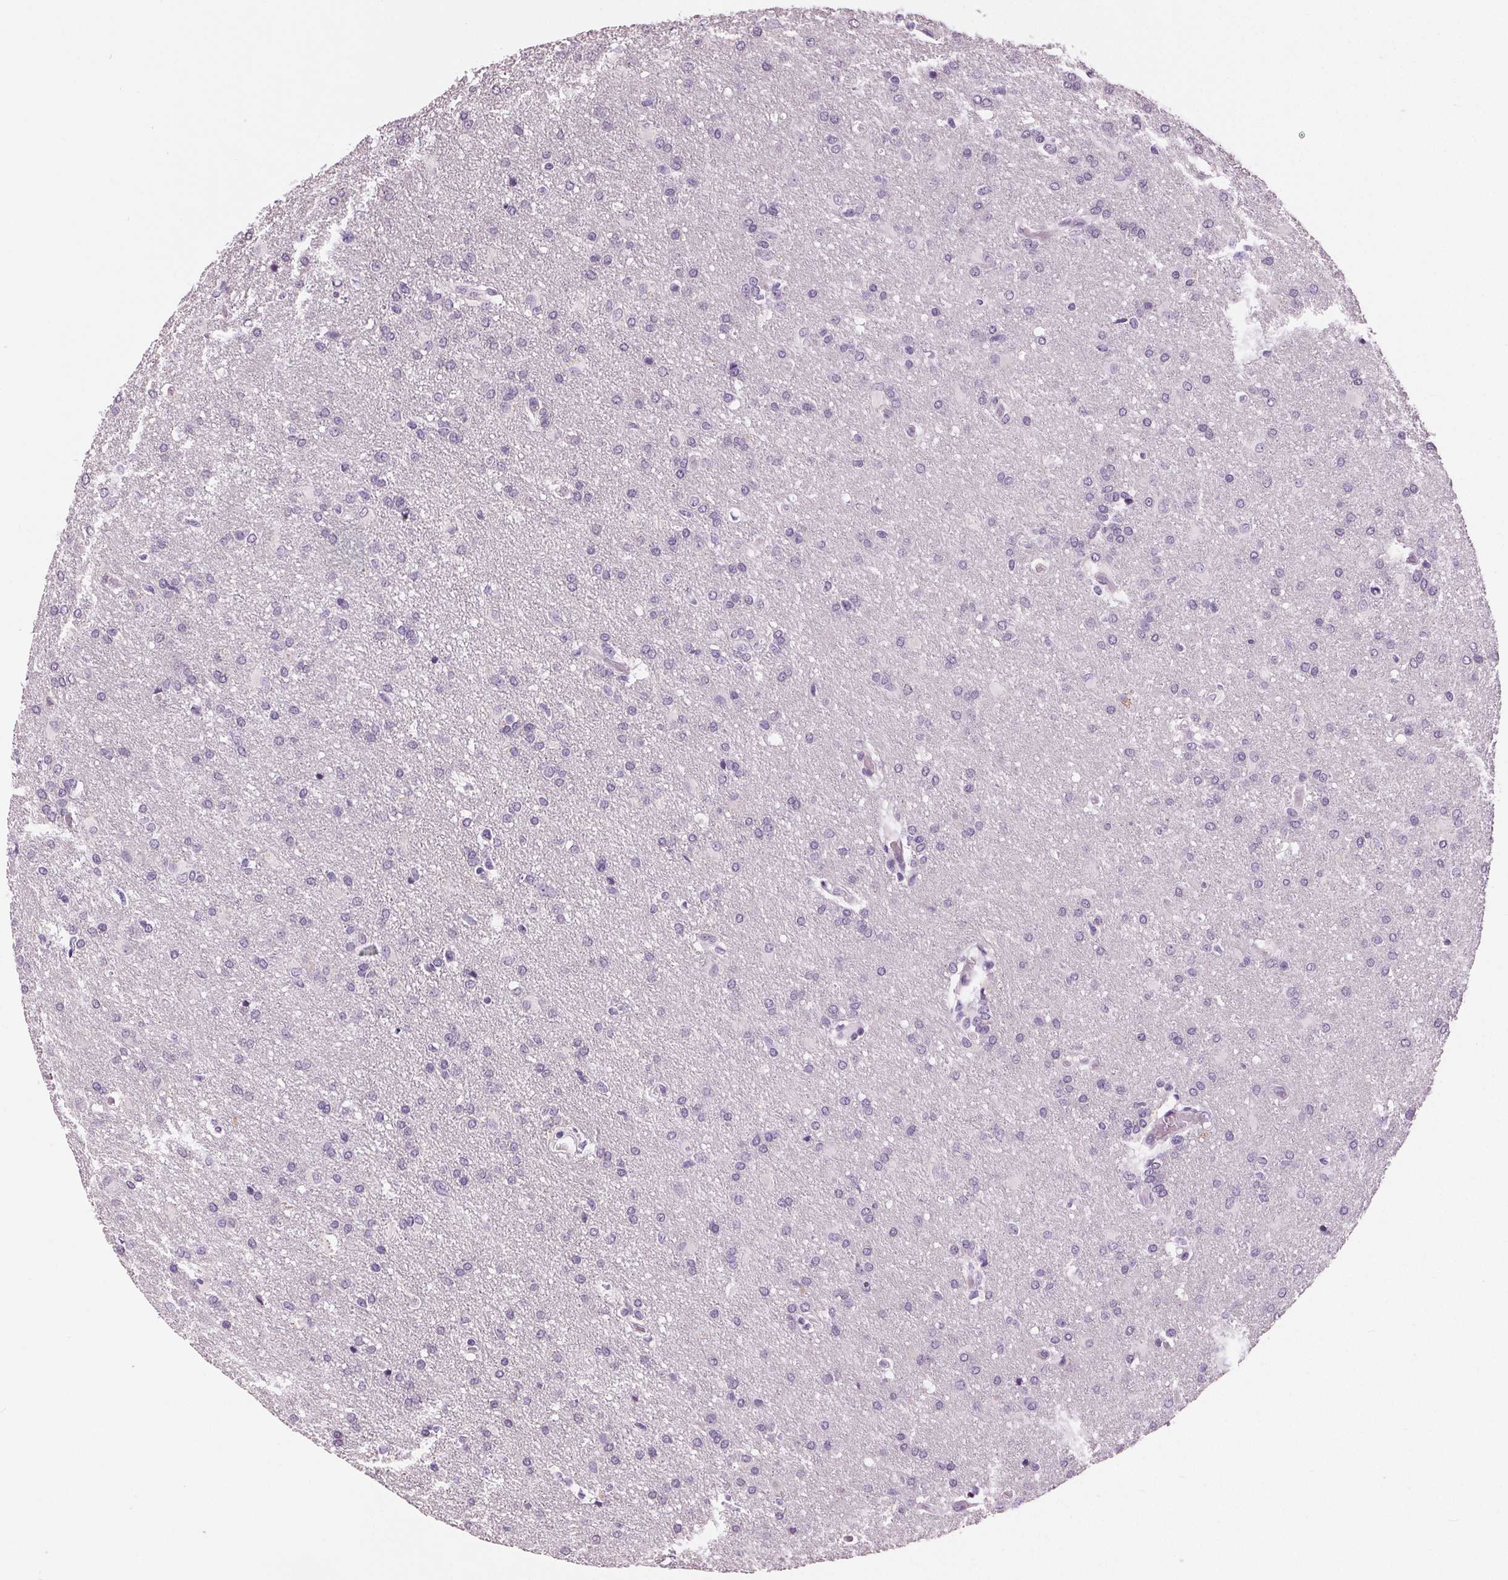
{"staining": {"intensity": "negative", "quantity": "none", "location": "none"}, "tissue": "glioma", "cell_type": "Tumor cells", "image_type": "cancer", "snomed": [{"axis": "morphology", "description": "Glioma, malignant, High grade"}, {"axis": "topography", "description": "Brain"}], "caption": "Immunohistochemistry (IHC) photomicrograph of neoplastic tissue: malignant high-grade glioma stained with DAB displays no significant protein staining in tumor cells.", "gene": "MISP", "patient": {"sex": "male", "age": 68}}